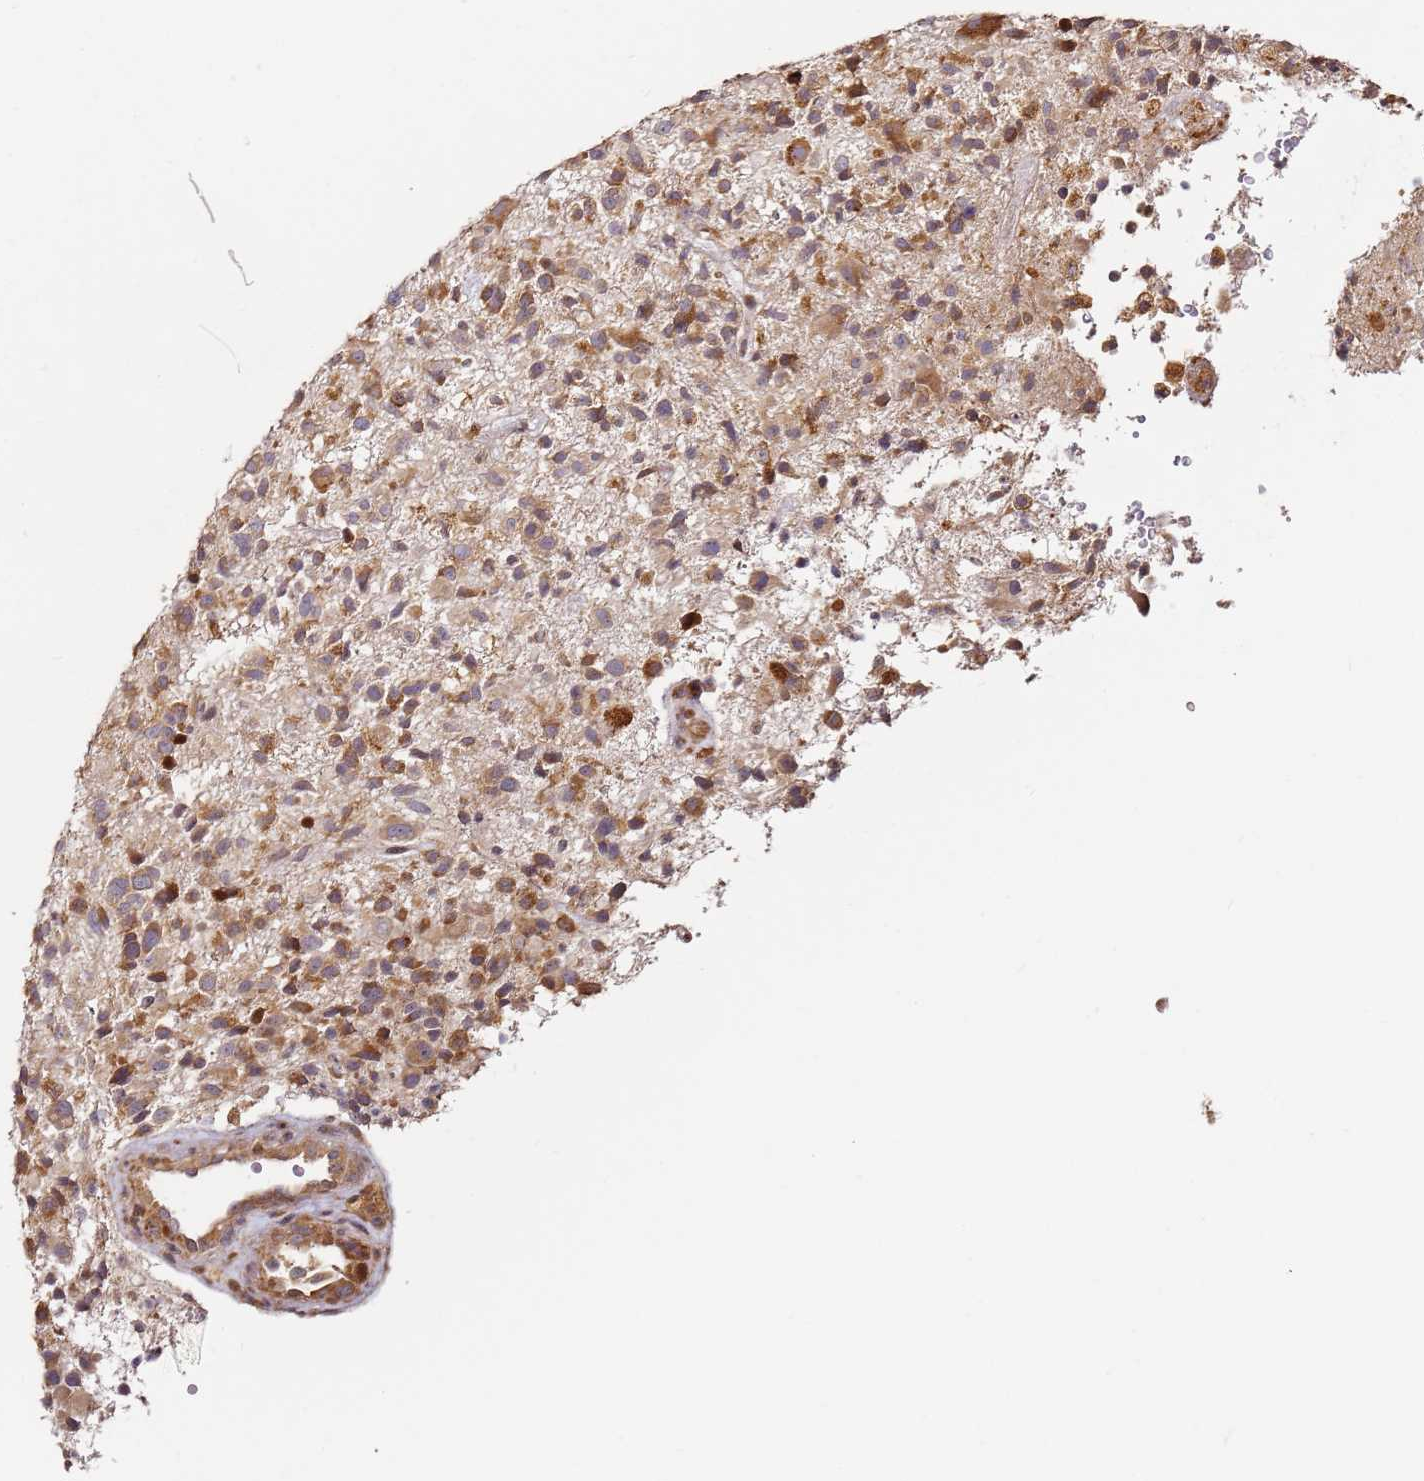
{"staining": {"intensity": "moderate", "quantity": "25%-75%", "location": "cytoplasmic/membranous"}, "tissue": "glioma", "cell_type": "Tumor cells", "image_type": "cancer", "snomed": [{"axis": "morphology", "description": "Glioma, malignant, High grade"}, {"axis": "topography", "description": "Brain"}], "caption": "The immunohistochemical stain shows moderate cytoplasmic/membranous positivity in tumor cells of glioma tissue.", "gene": "RPS3A", "patient": {"sex": "male", "age": 47}}